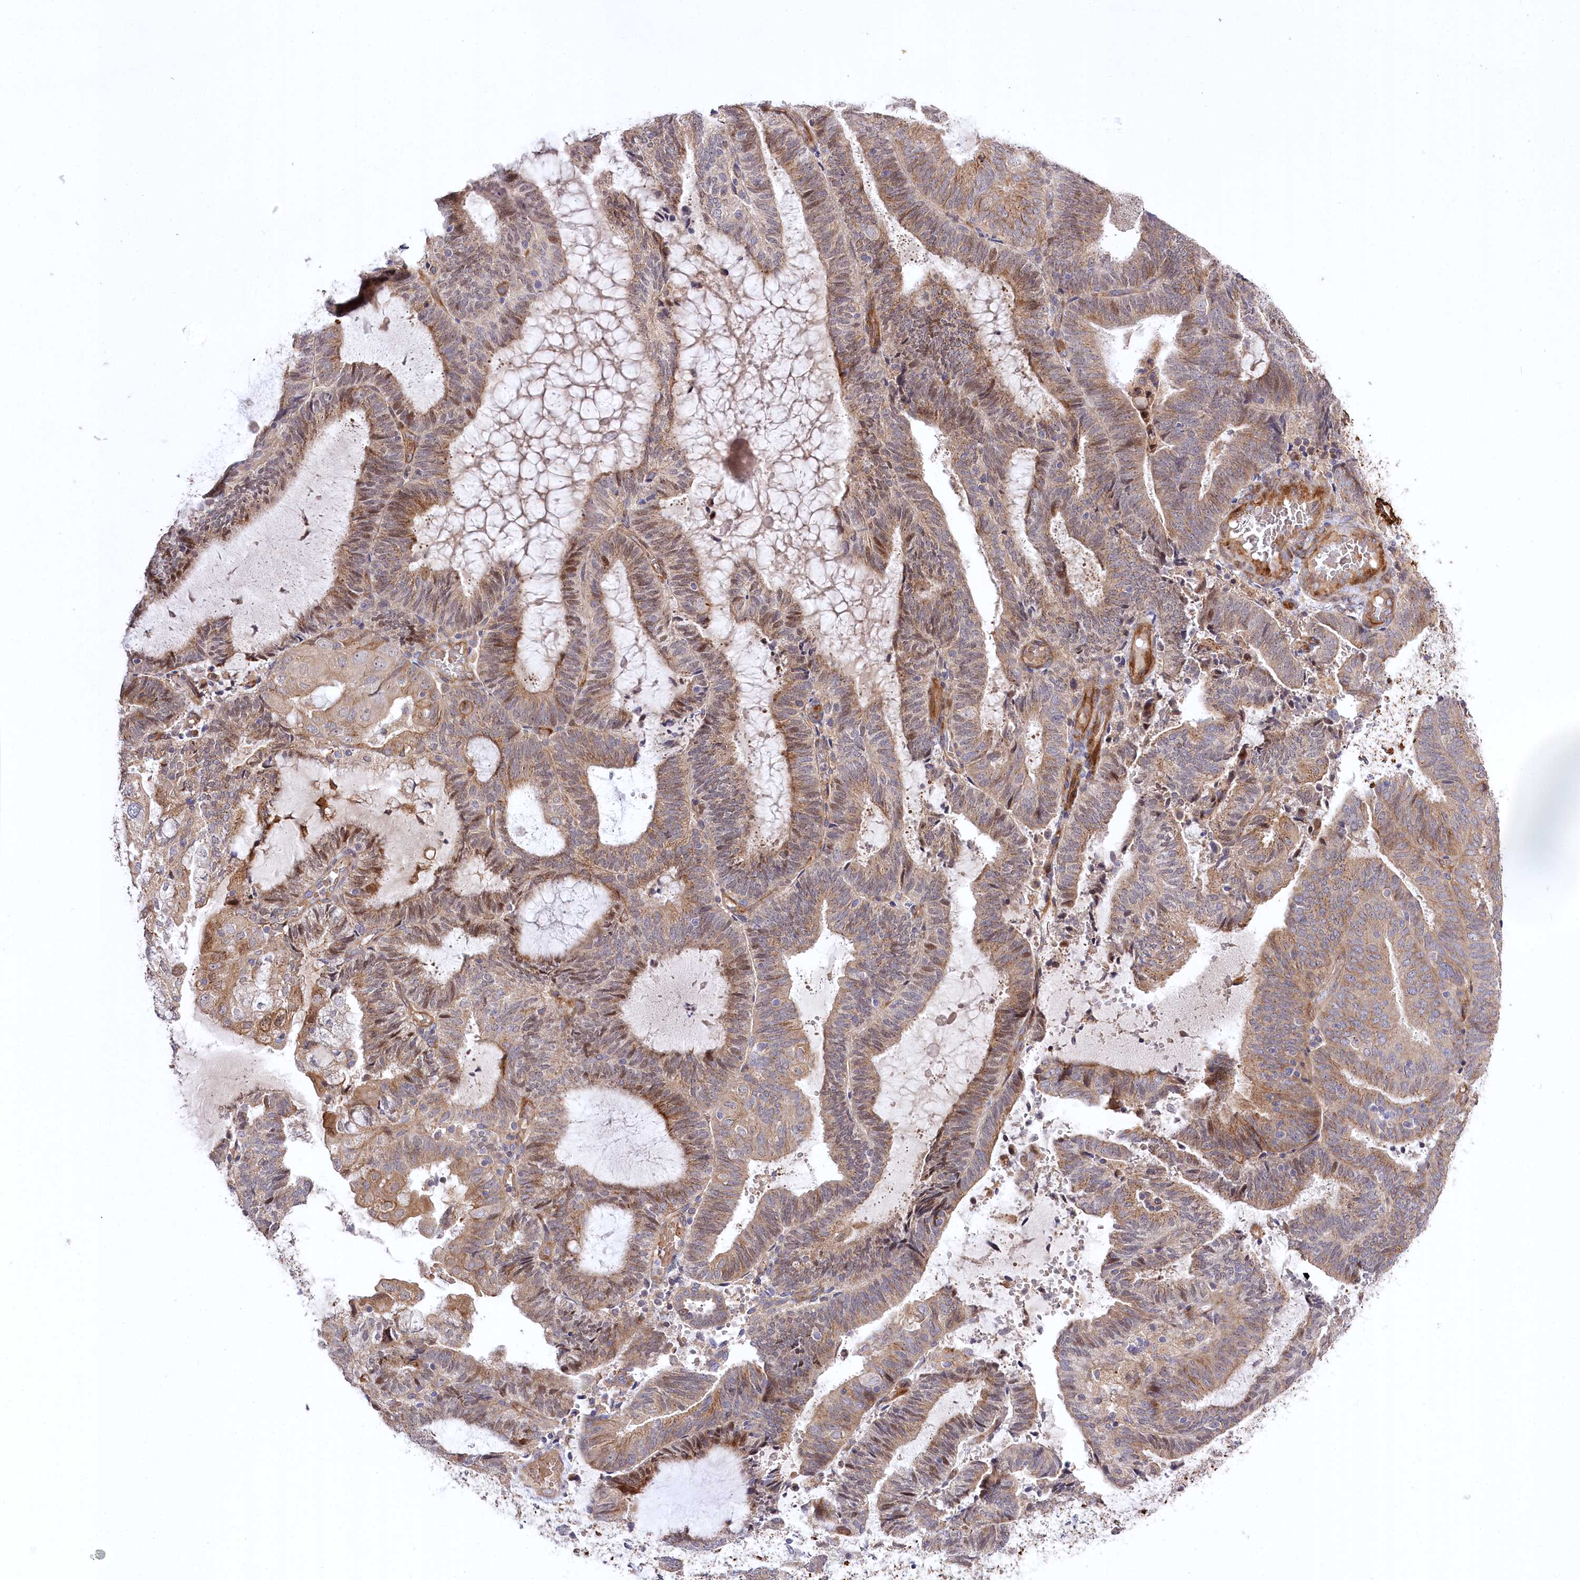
{"staining": {"intensity": "moderate", "quantity": ">75%", "location": "cytoplasmic/membranous"}, "tissue": "endometrial cancer", "cell_type": "Tumor cells", "image_type": "cancer", "snomed": [{"axis": "morphology", "description": "Adenocarcinoma, NOS"}, {"axis": "topography", "description": "Endometrium"}], "caption": "Moderate cytoplasmic/membranous positivity for a protein is seen in about >75% of tumor cells of endometrial adenocarcinoma using IHC.", "gene": "TRUB1", "patient": {"sex": "female", "age": 81}}